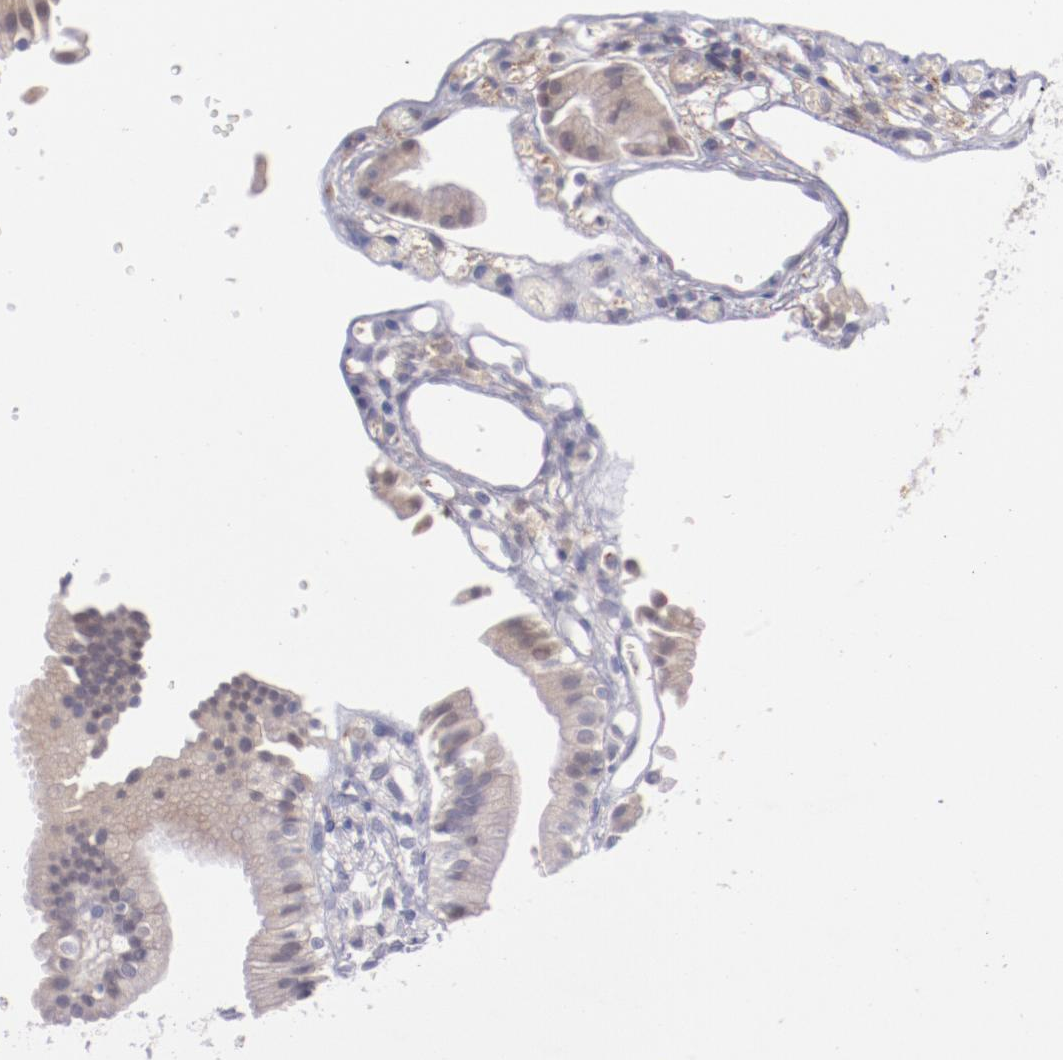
{"staining": {"intensity": "moderate", "quantity": ">75%", "location": "cytoplasmic/membranous"}, "tissue": "gallbladder", "cell_type": "Glandular cells", "image_type": "normal", "snomed": [{"axis": "morphology", "description": "Normal tissue, NOS"}, {"axis": "topography", "description": "Gallbladder"}], "caption": "Gallbladder stained with immunohistochemistry (IHC) demonstrates moderate cytoplasmic/membranous staining in about >75% of glandular cells. Immunohistochemistry stains the protein in brown and the nuclei are stained blue.", "gene": "TRAF3", "patient": {"sex": "male", "age": 65}}